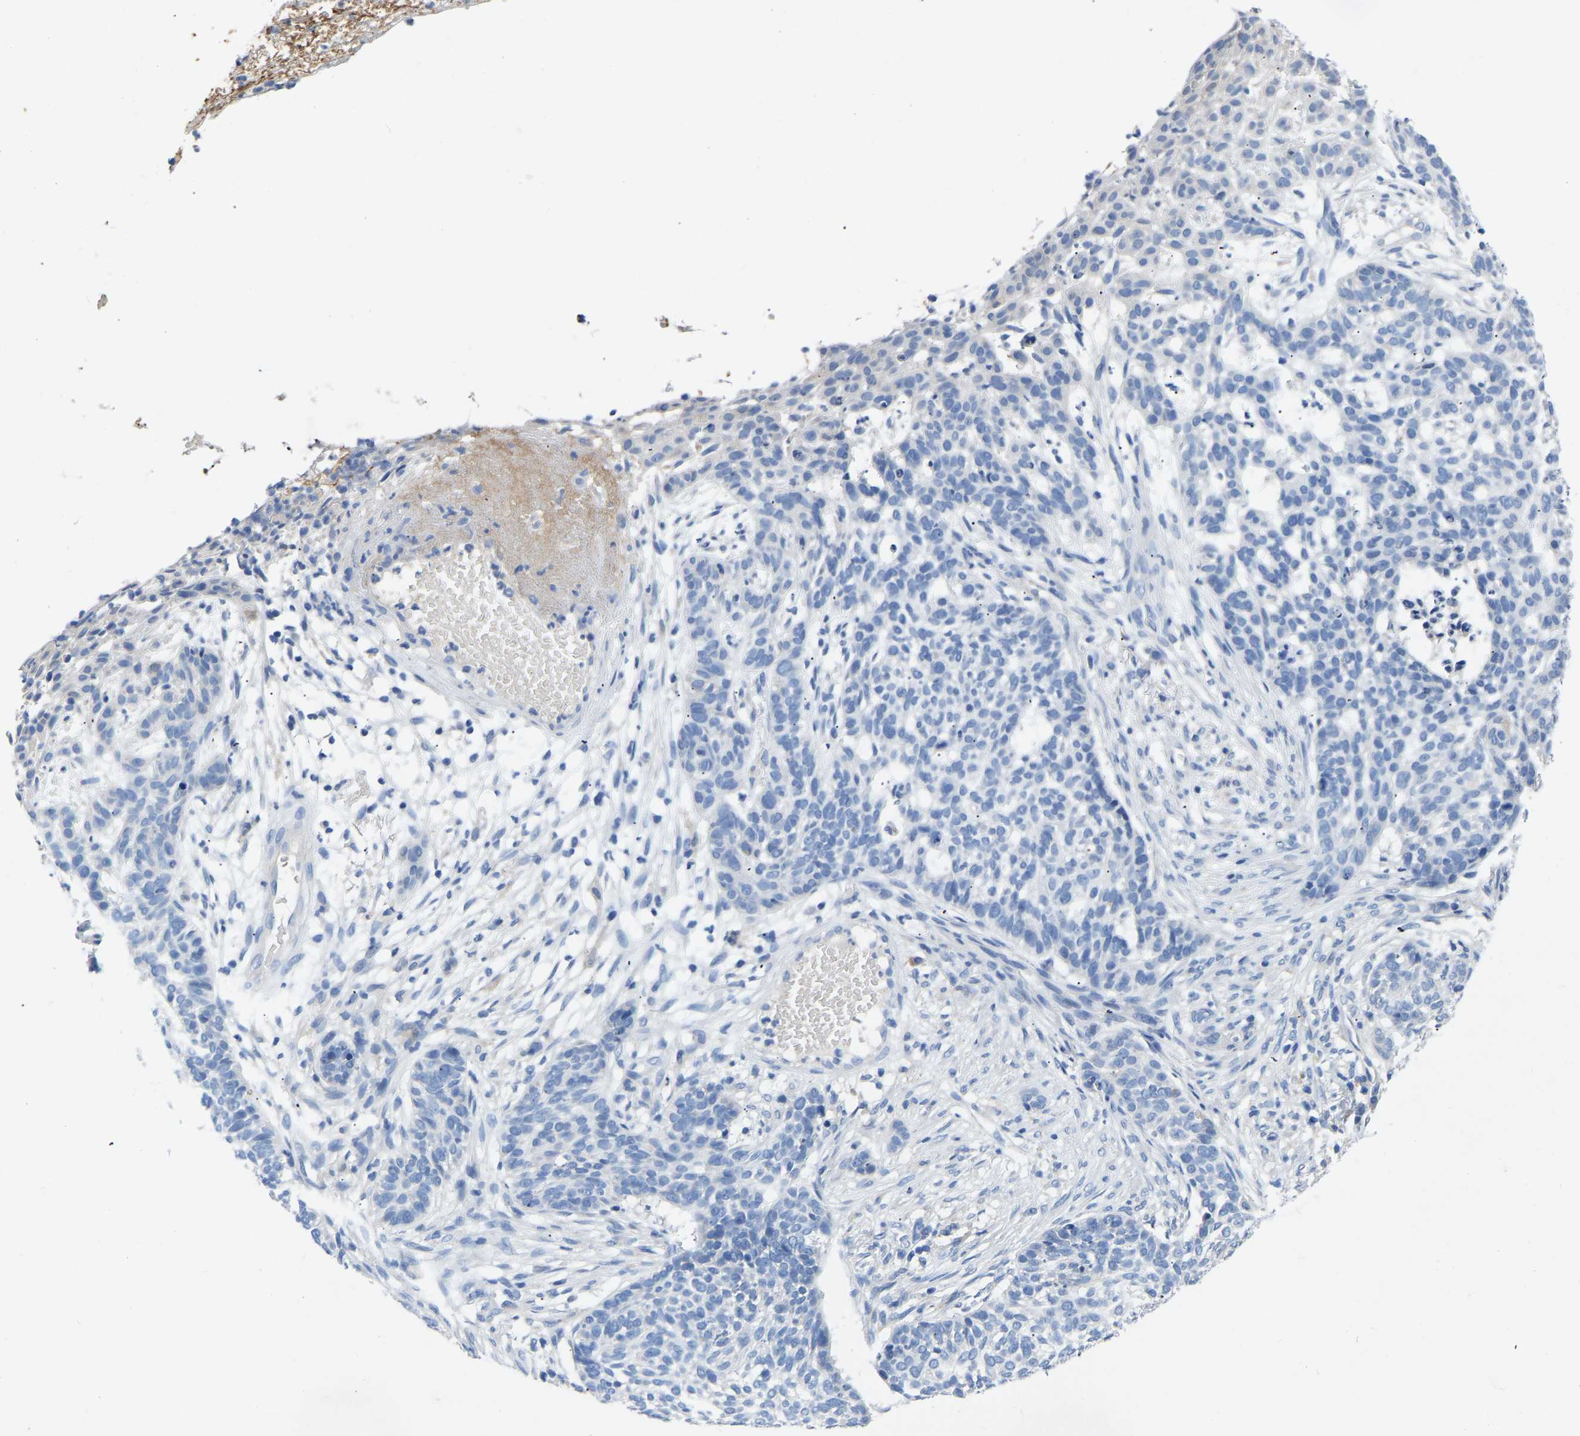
{"staining": {"intensity": "negative", "quantity": "none", "location": "none"}, "tissue": "skin cancer", "cell_type": "Tumor cells", "image_type": "cancer", "snomed": [{"axis": "morphology", "description": "Basal cell carcinoma"}, {"axis": "topography", "description": "Skin"}], "caption": "Micrograph shows no protein positivity in tumor cells of skin basal cell carcinoma tissue.", "gene": "RBP1", "patient": {"sex": "male", "age": 85}}